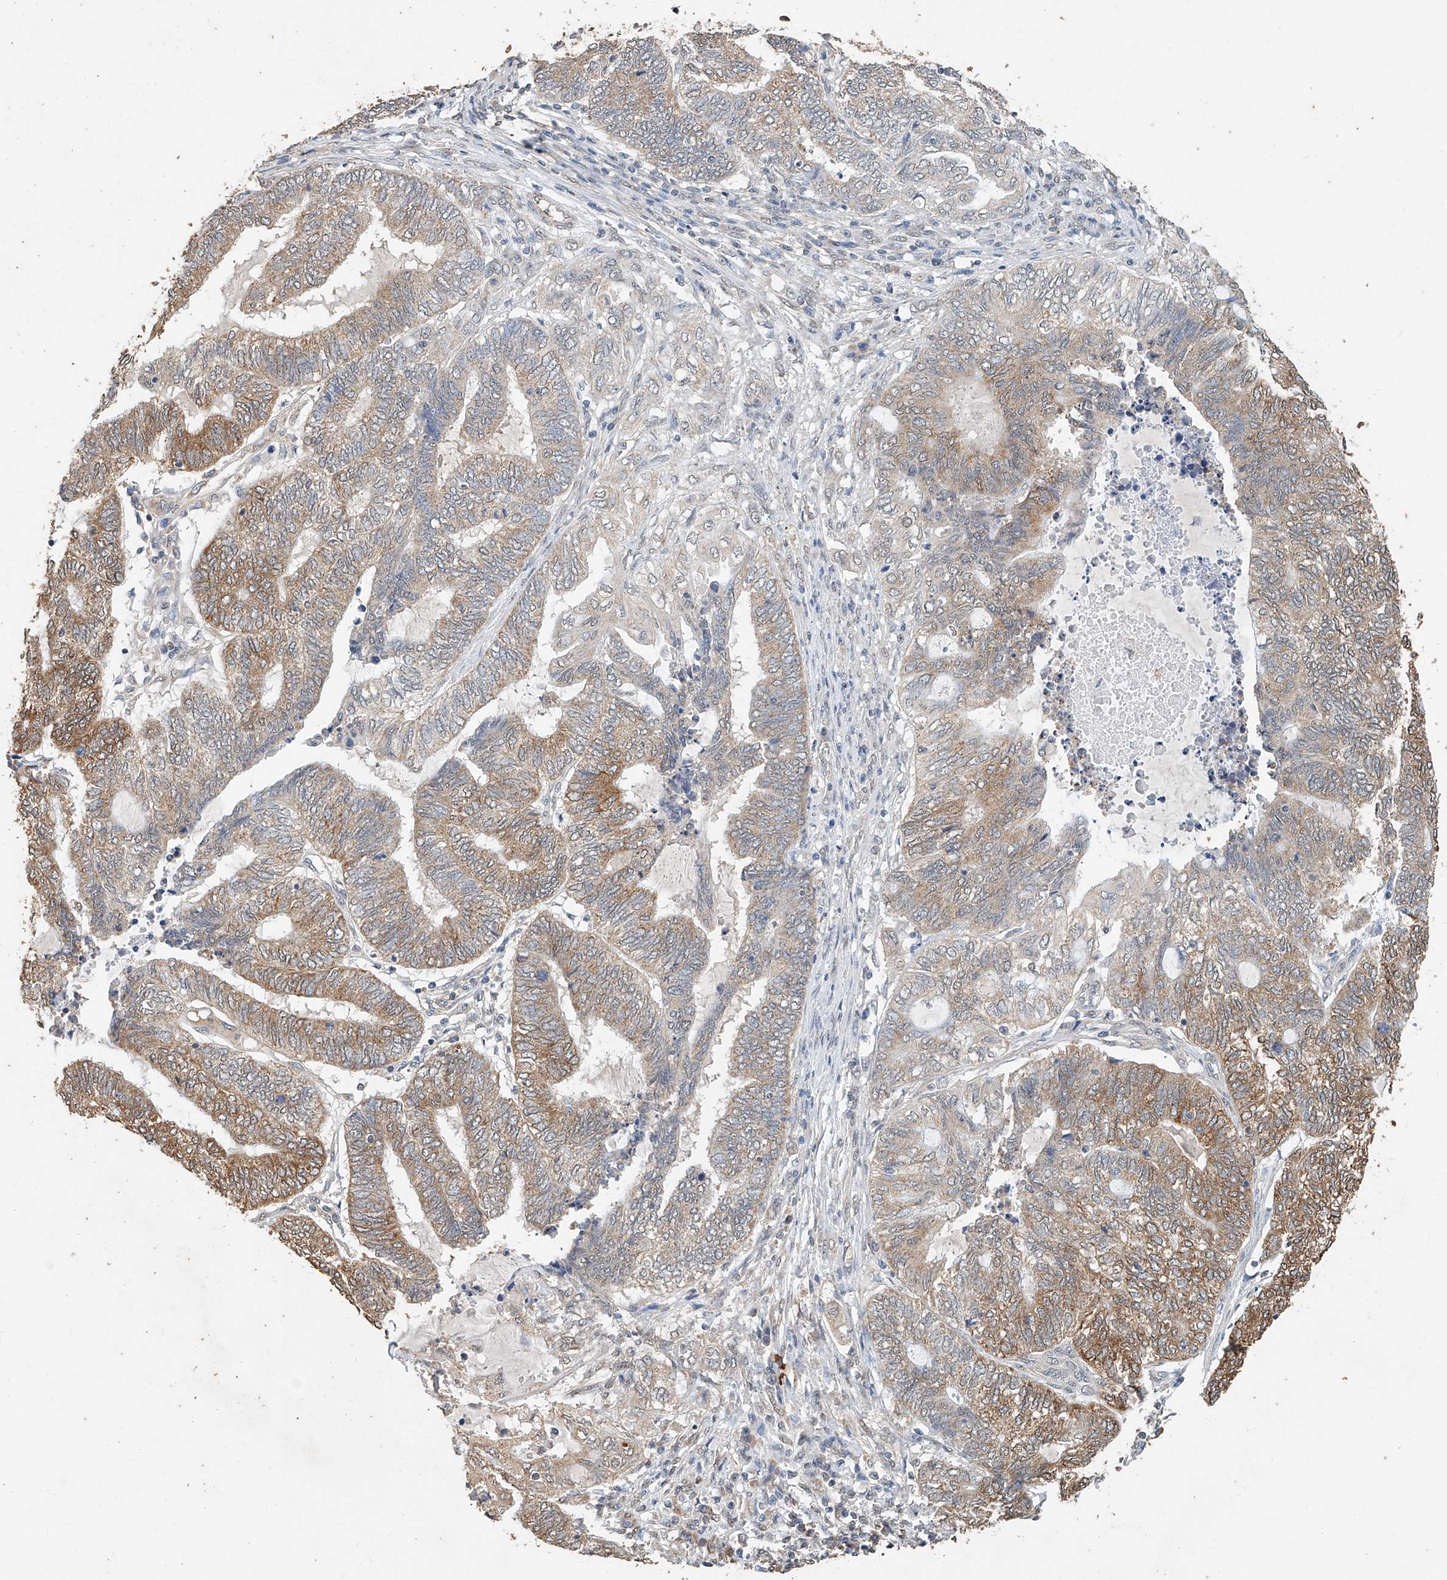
{"staining": {"intensity": "moderate", "quantity": ">75%", "location": "cytoplasmic/membranous"}, "tissue": "endometrial cancer", "cell_type": "Tumor cells", "image_type": "cancer", "snomed": [{"axis": "morphology", "description": "Adenocarcinoma, NOS"}, {"axis": "topography", "description": "Uterus"}, {"axis": "topography", "description": "Endometrium"}], "caption": "Immunohistochemistry (IHC) of endometrial adenocarcinoma exhibits medium levels of moderate cytoplasmic/membranous expression in approximately >75% of tumor cells. The protein of interest is stained brown, and the nuclei are stained in blue (DAB (3,3'-diaminobenzidine) IHC with brightfield microscopy, high magnification).", "gene": "CERS4", "patient": {"sex": "female", "age": 70}}